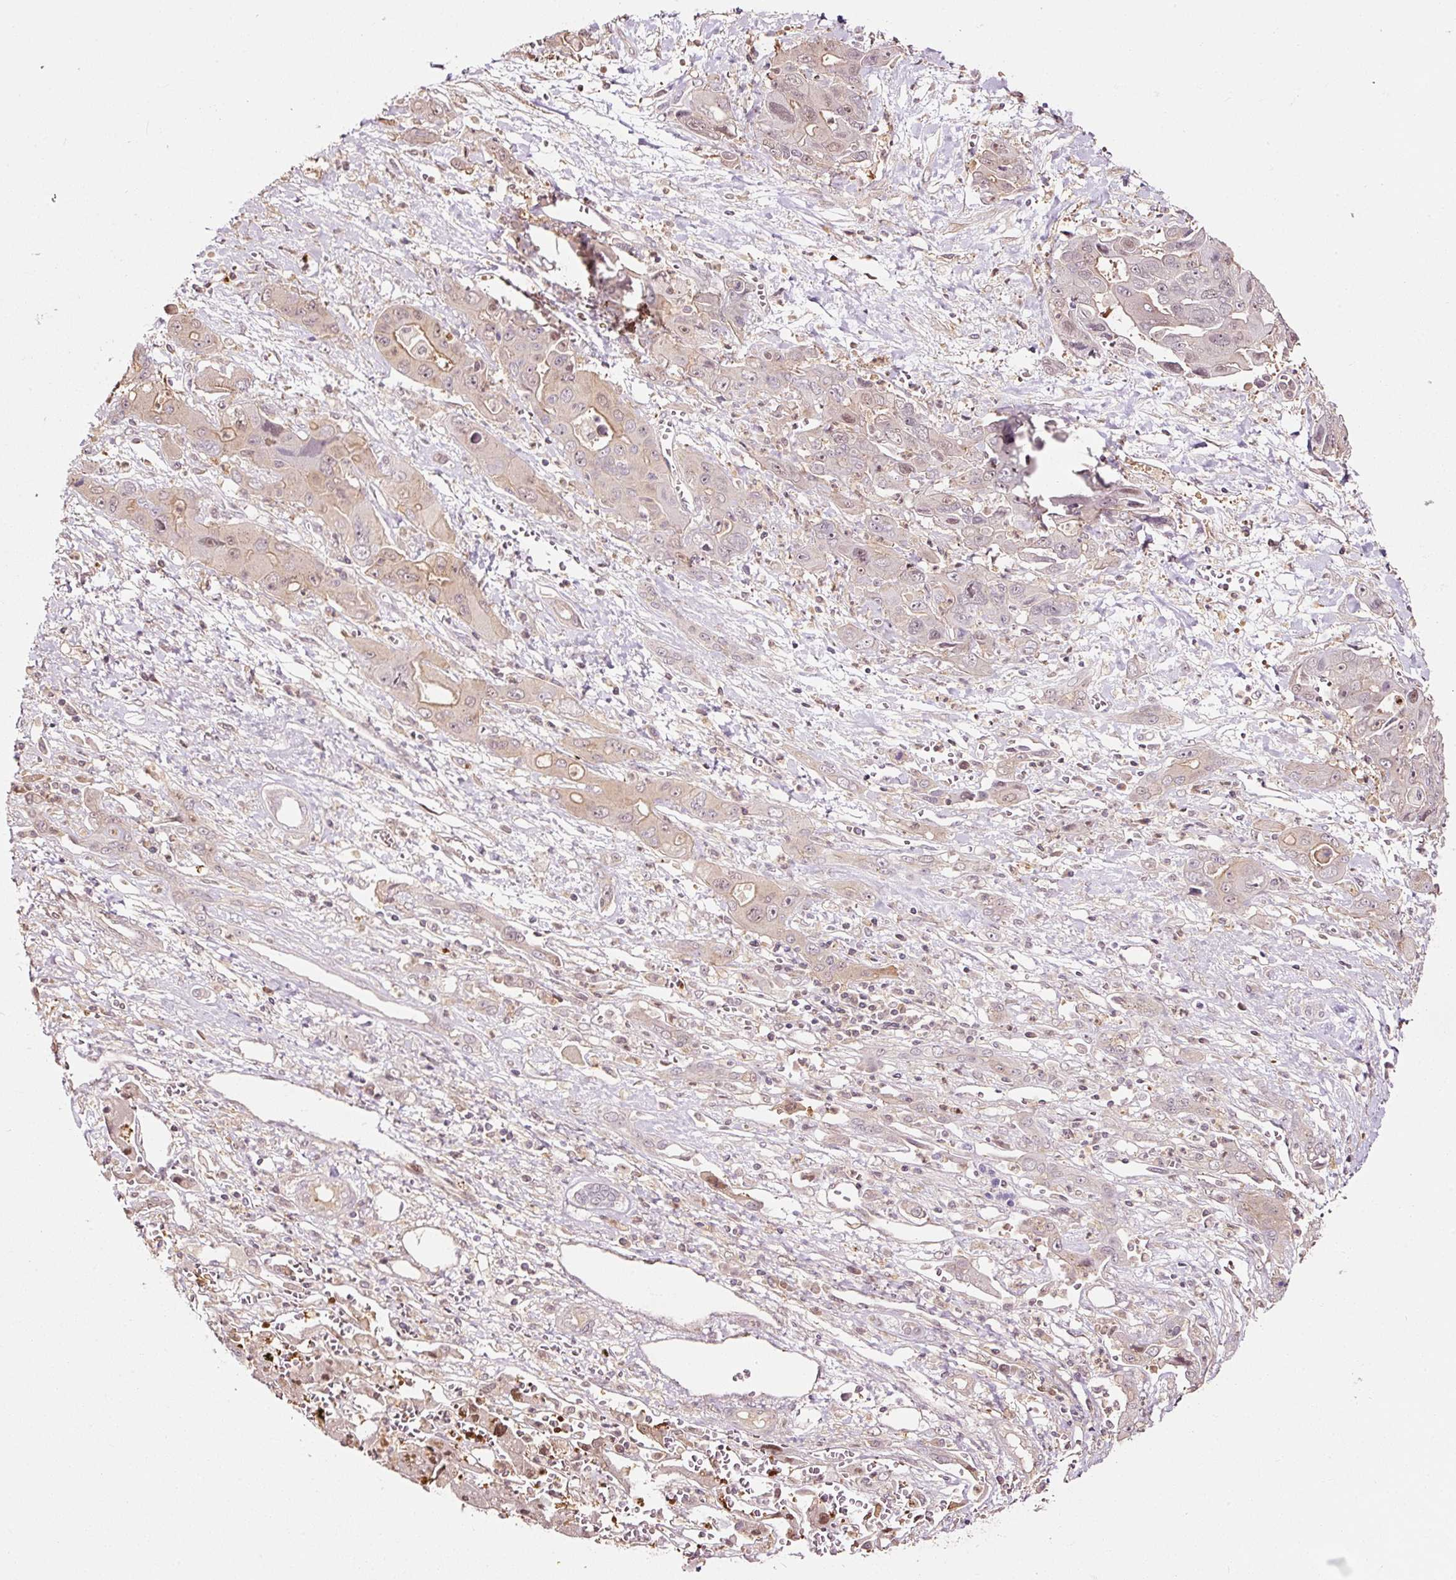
{"staining": {"intensity": "weak", "quantity": "25%-75%", "location": "cytoplasmic/membranous,nuclear"}, "tissue": "liver cancer", "cell_type": "Tumor cells", "image_type": "cancer", "snomed": [{"axis": "morphology", "description": "Cholangiocarcinoma"}, {"axis": "topography", "description": "Liver"}], "caption": "This photomicrograph exhibits immunohistochemistry (IHC) staining of liver cholangiocarcinoma, with low weak cytoplasmic/membranous and nuclear staining in approximately 25%-75% of tumor cells.", "gene": "FBXL14", "patient": {"sex": "male", "age": 67}}